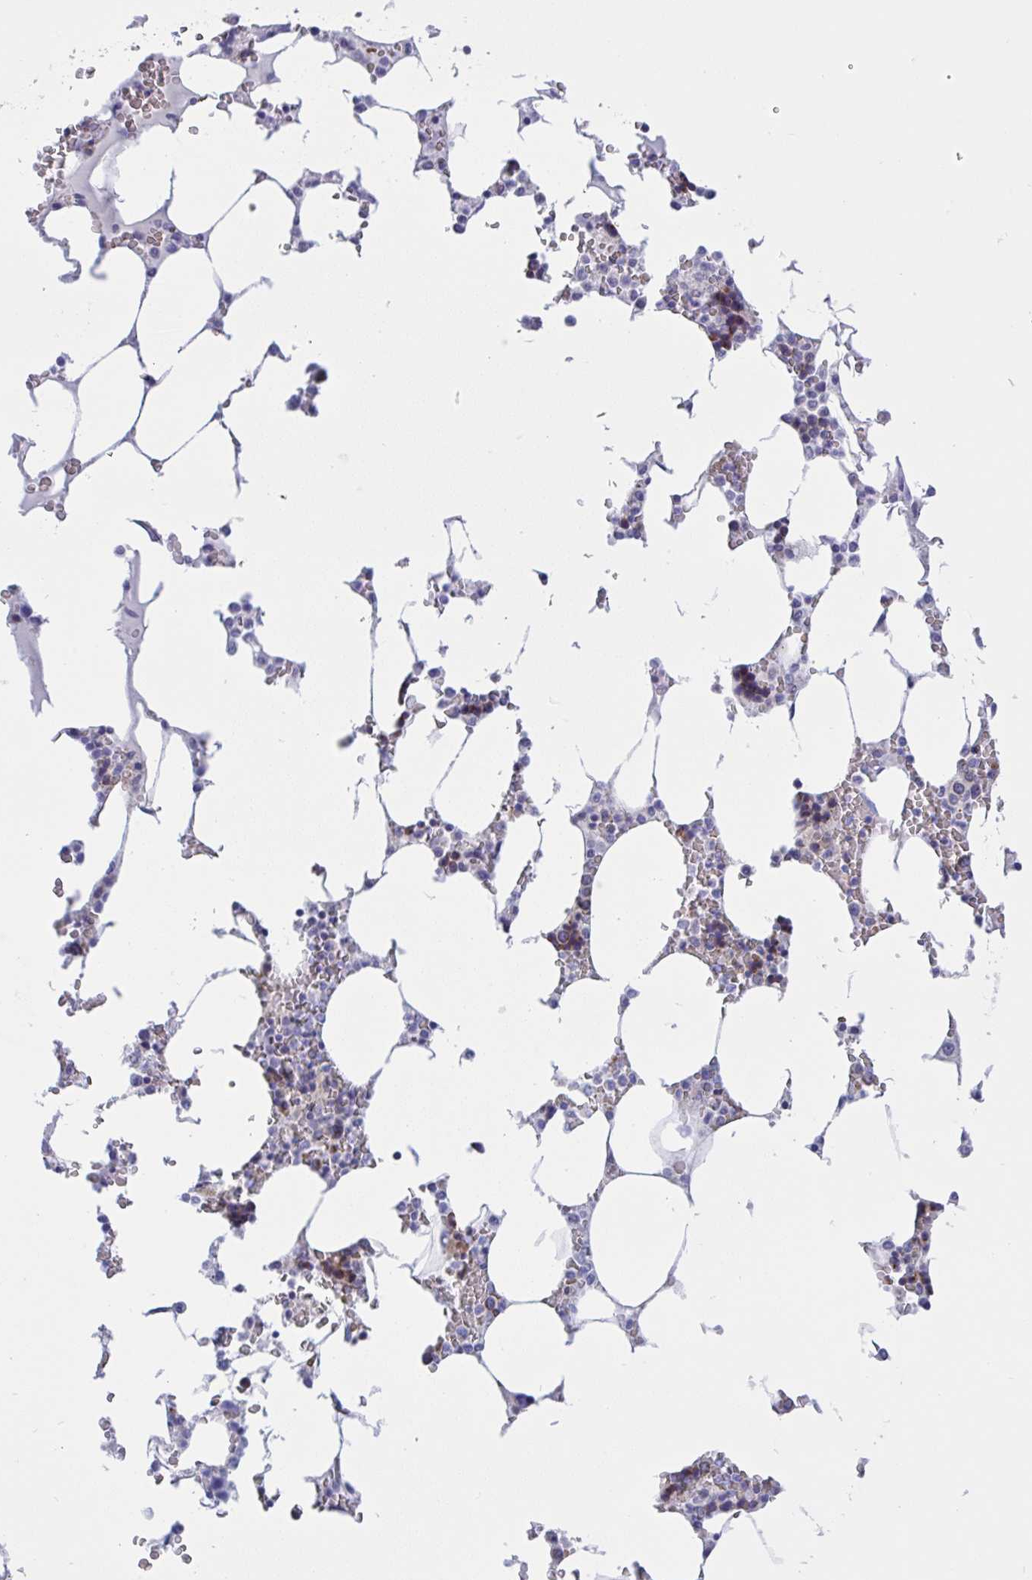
{"staining": {"intensity": "moderate", "quantity": "25%-75%", "location": "cytoplasmic/membranous"}, "tissue": "bone marrow", "cell_type": "Hematopoietic cells", "image_type": "normal", "snomed": [{"axis": "morphology", "description": "Normal tissue, NOS"}, {"axis": "topography", "description": "Bone marrow"}], "caption": "Protein expression analysis of unremarkable bone marrow displays moderate cytoplasmic/membranous staining in about 25%-75% of hematopoietic cells.", "gene": "NTN1", "patient": {"sex": "male", "age": 64}}